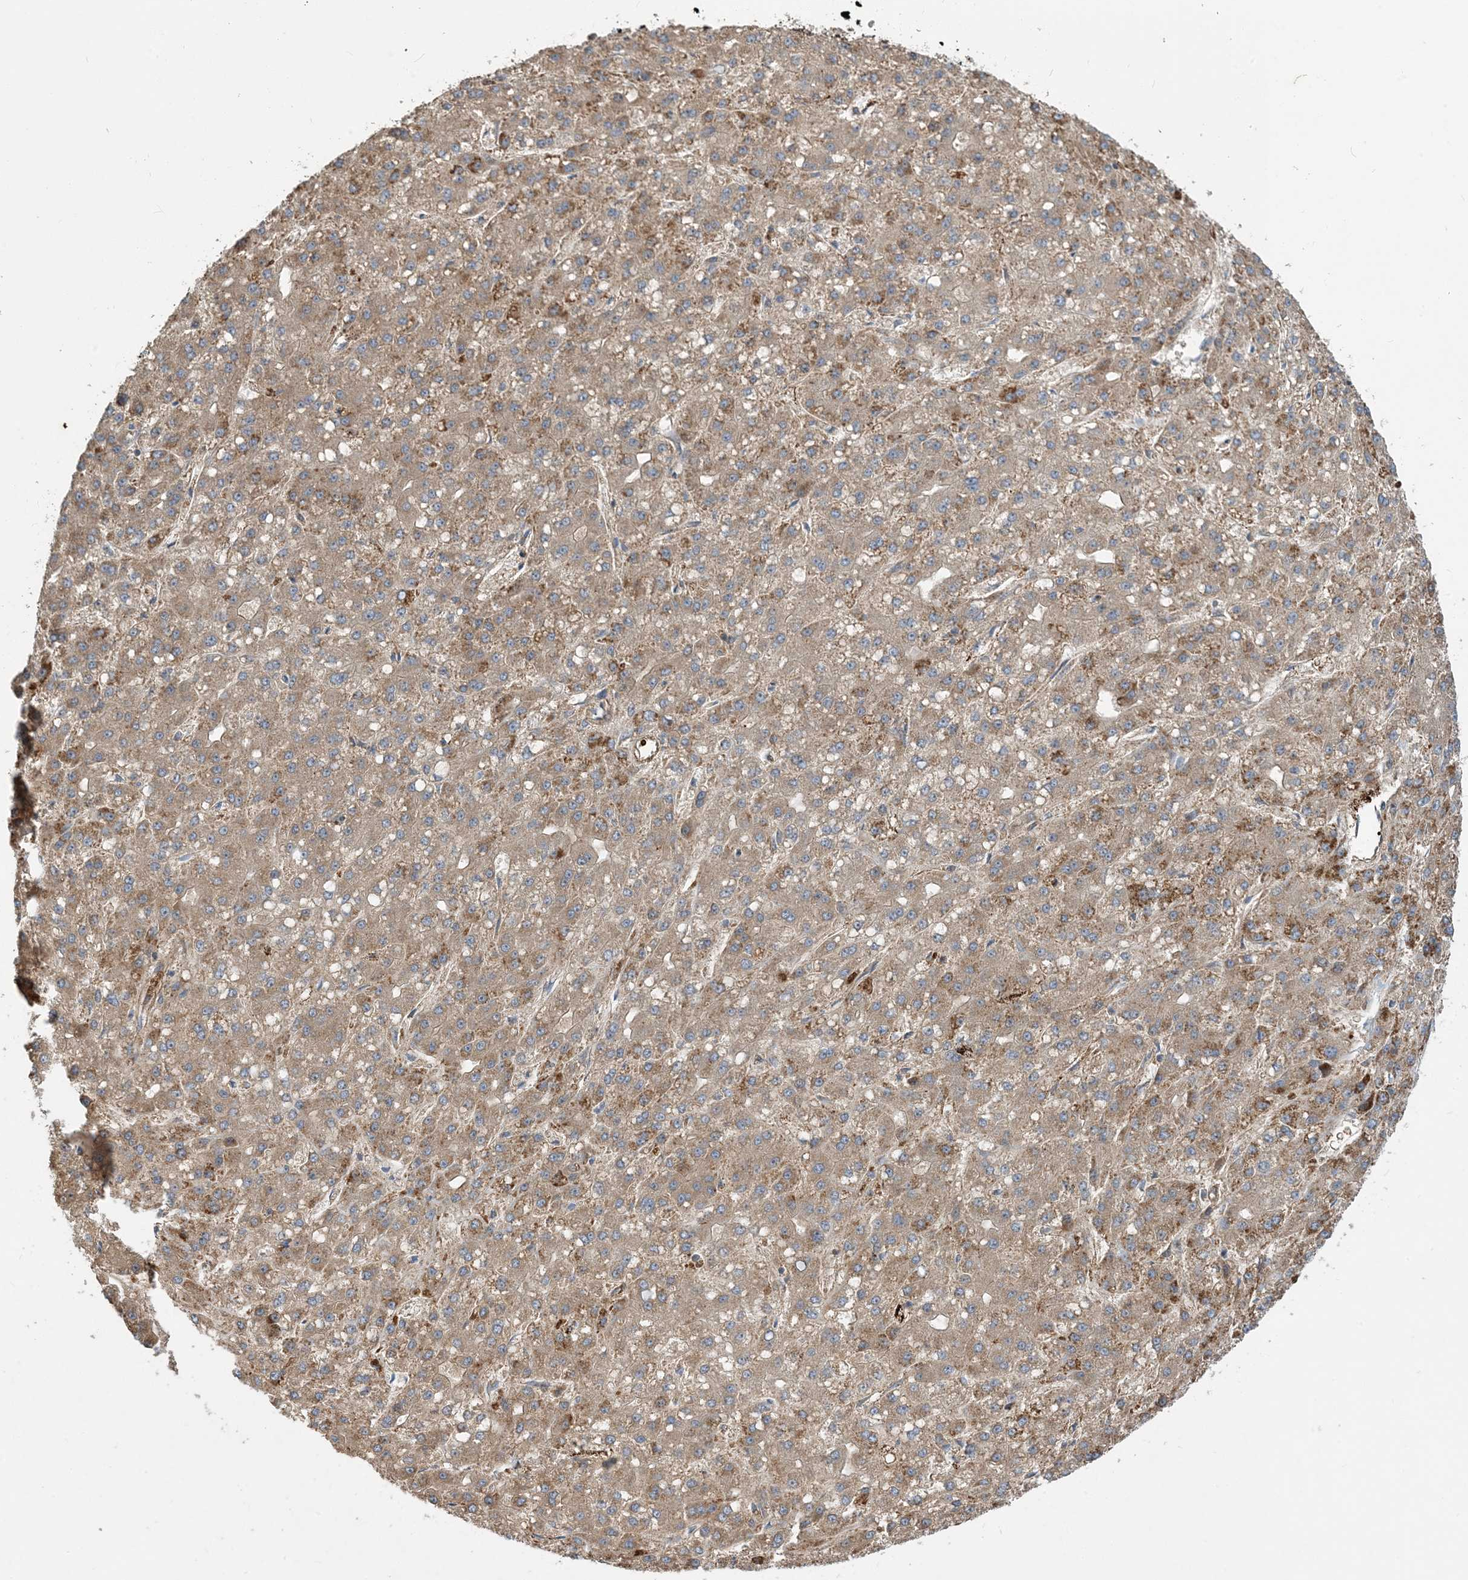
{"staining": {"intensity": "moderate", "quantity": ">75%", "location": "cytoplasmic/membranous"}, "tissue": "liver cancer", "cell_type": "Tumor cells", "image_type": "cancer", "snomed": [{"axis": "morphology", "description": "Carcinoma, Hepatocellular, NOS"}, {"axis": "topography", "description": "Liver"}], "caption": "There is medium levels of moderate cytoplasmic/membranous expression in tumor cells of liver cancer, as demonstrated by immunohistochemical staining (brown color).", "gene": "ECHDC1", "patient": {"sex": "male", "age": 67}}